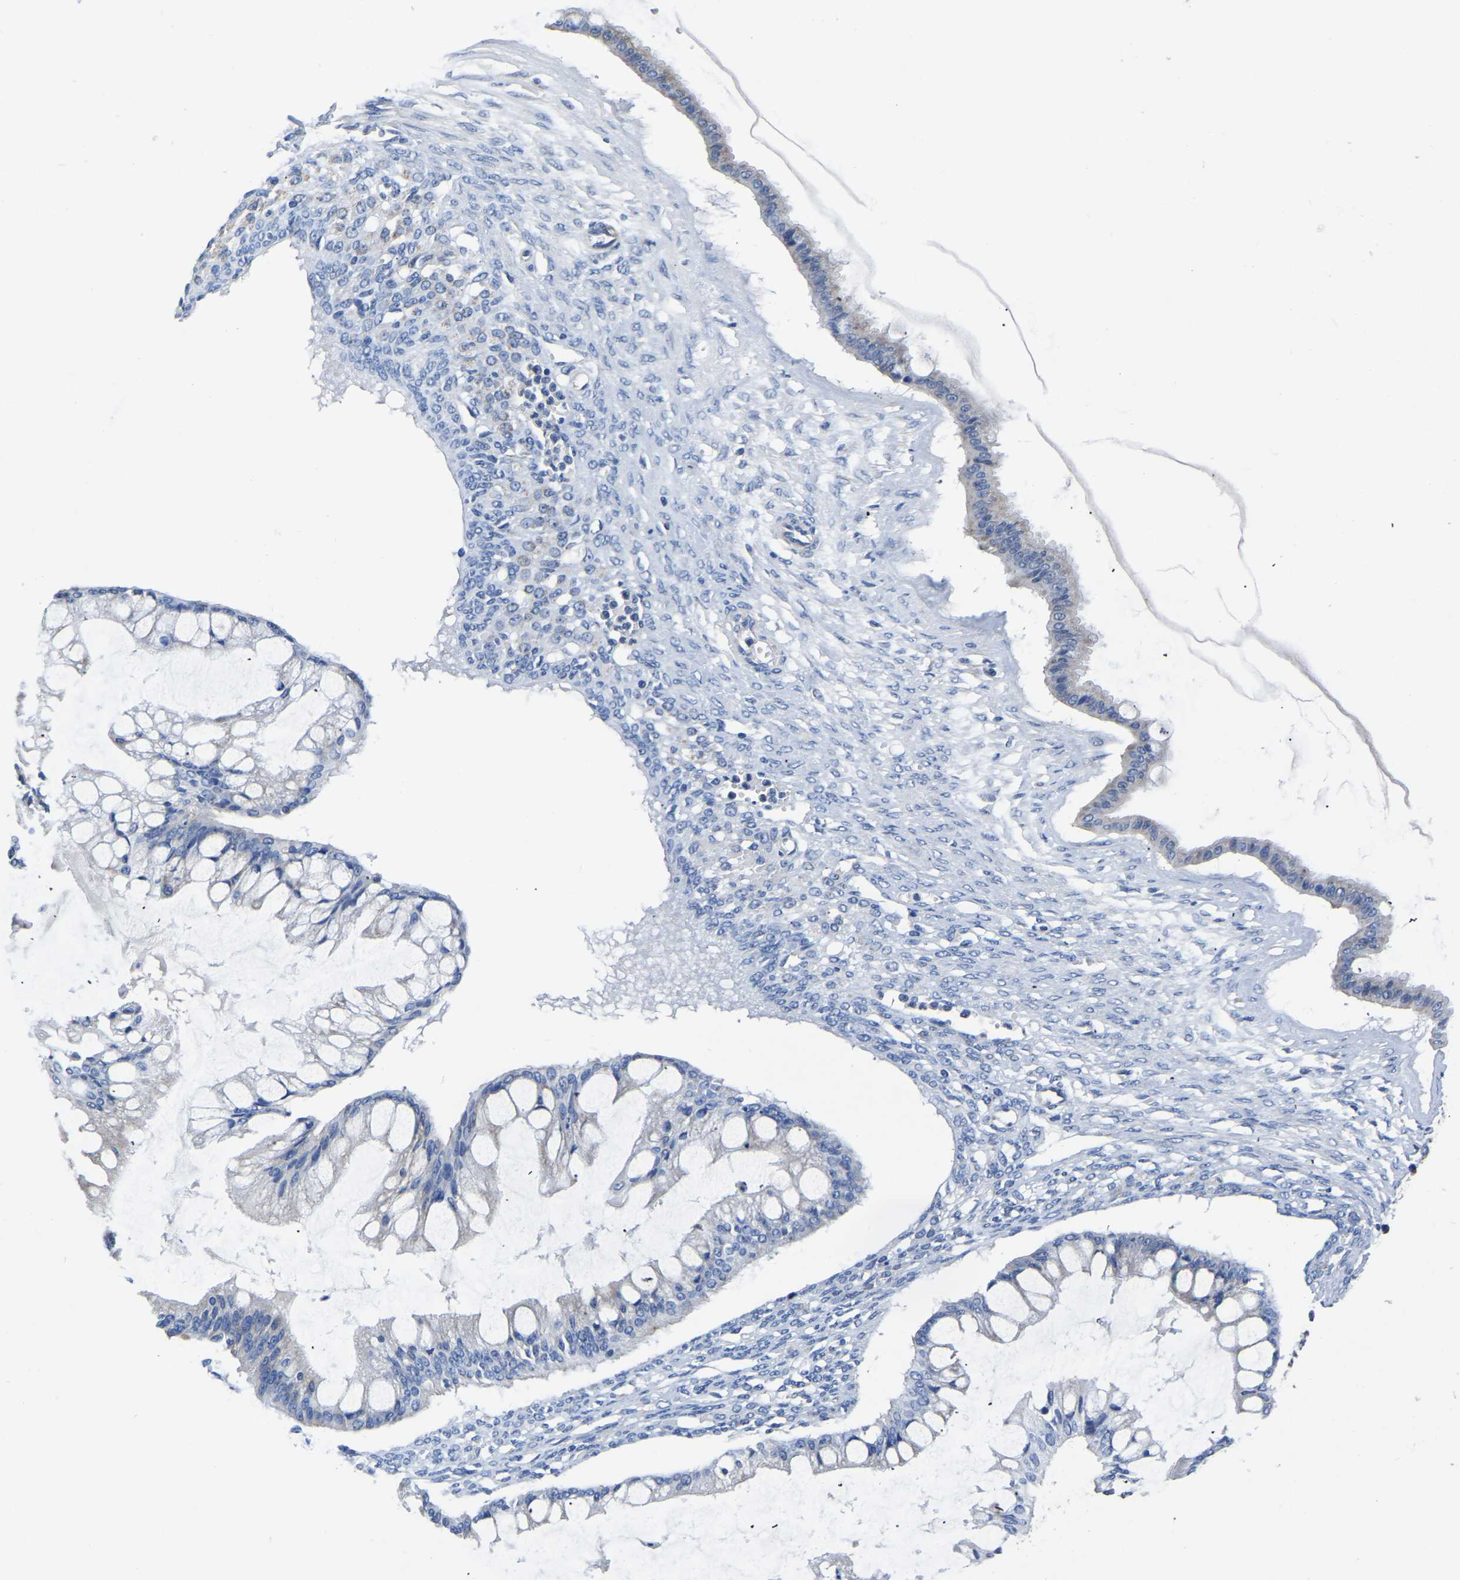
{"staining": {"intensity": "negative", "quantity": "none", "location": "none"}, "tissue": "ovarian cancer", "cell_type": "Tumor cells", "image_type": "cancer", "snomed": [{"axis": "morphology", "description": "Cystadenocarcinoma, mucinous, NOS"}, {"axis": "topography", "description": "Ovary"}], "caption": "Immunohistochemistry (IHC) micrograph of neoplastic tissue: human ovarian mucinous cystadenocarcinoma stained with DAB demonstrates no significant protein expression in tumor cells.", "gene": "FGD5", "patient": {"sex": "female", "age": 73}}